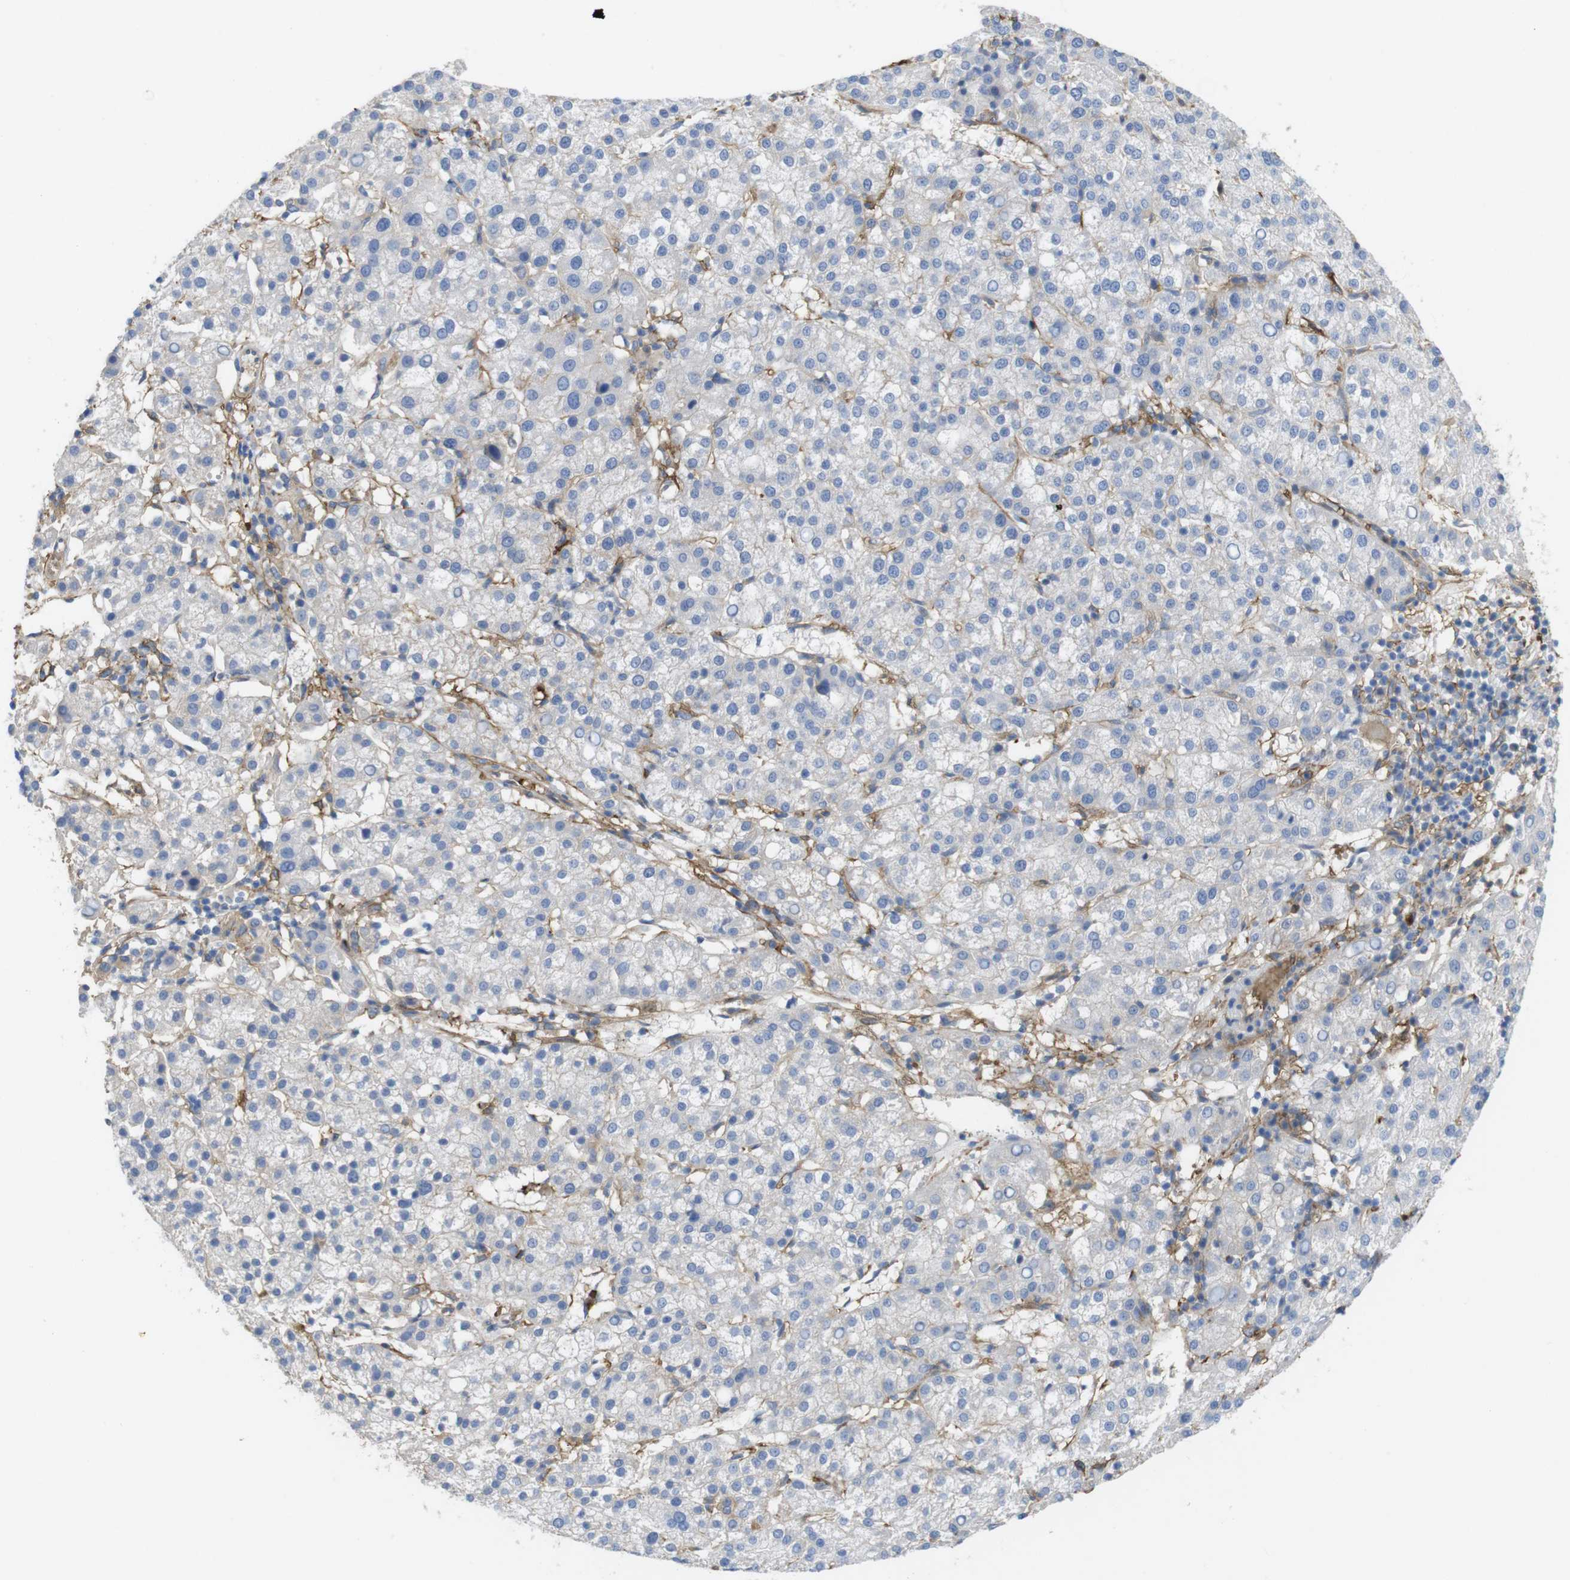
{"staining": {"intensity": "negative", "quantity": "none", "location": "none"}, "tissue": "liver cancer", "cell_type": "Tumor cells", "image_type": "cancer", "snomed": [{"axis": "morphology", "description": "Carcinoma, Hepatocellular, NOS"}, {"axis": "topography", "description": "Liver"}], "caption": "Micrograph shows no protein positivity in tumor cells of liver cancer tissue.", "gene": "CYBRD1", "patient": {"sex": "female", "age": 58}}